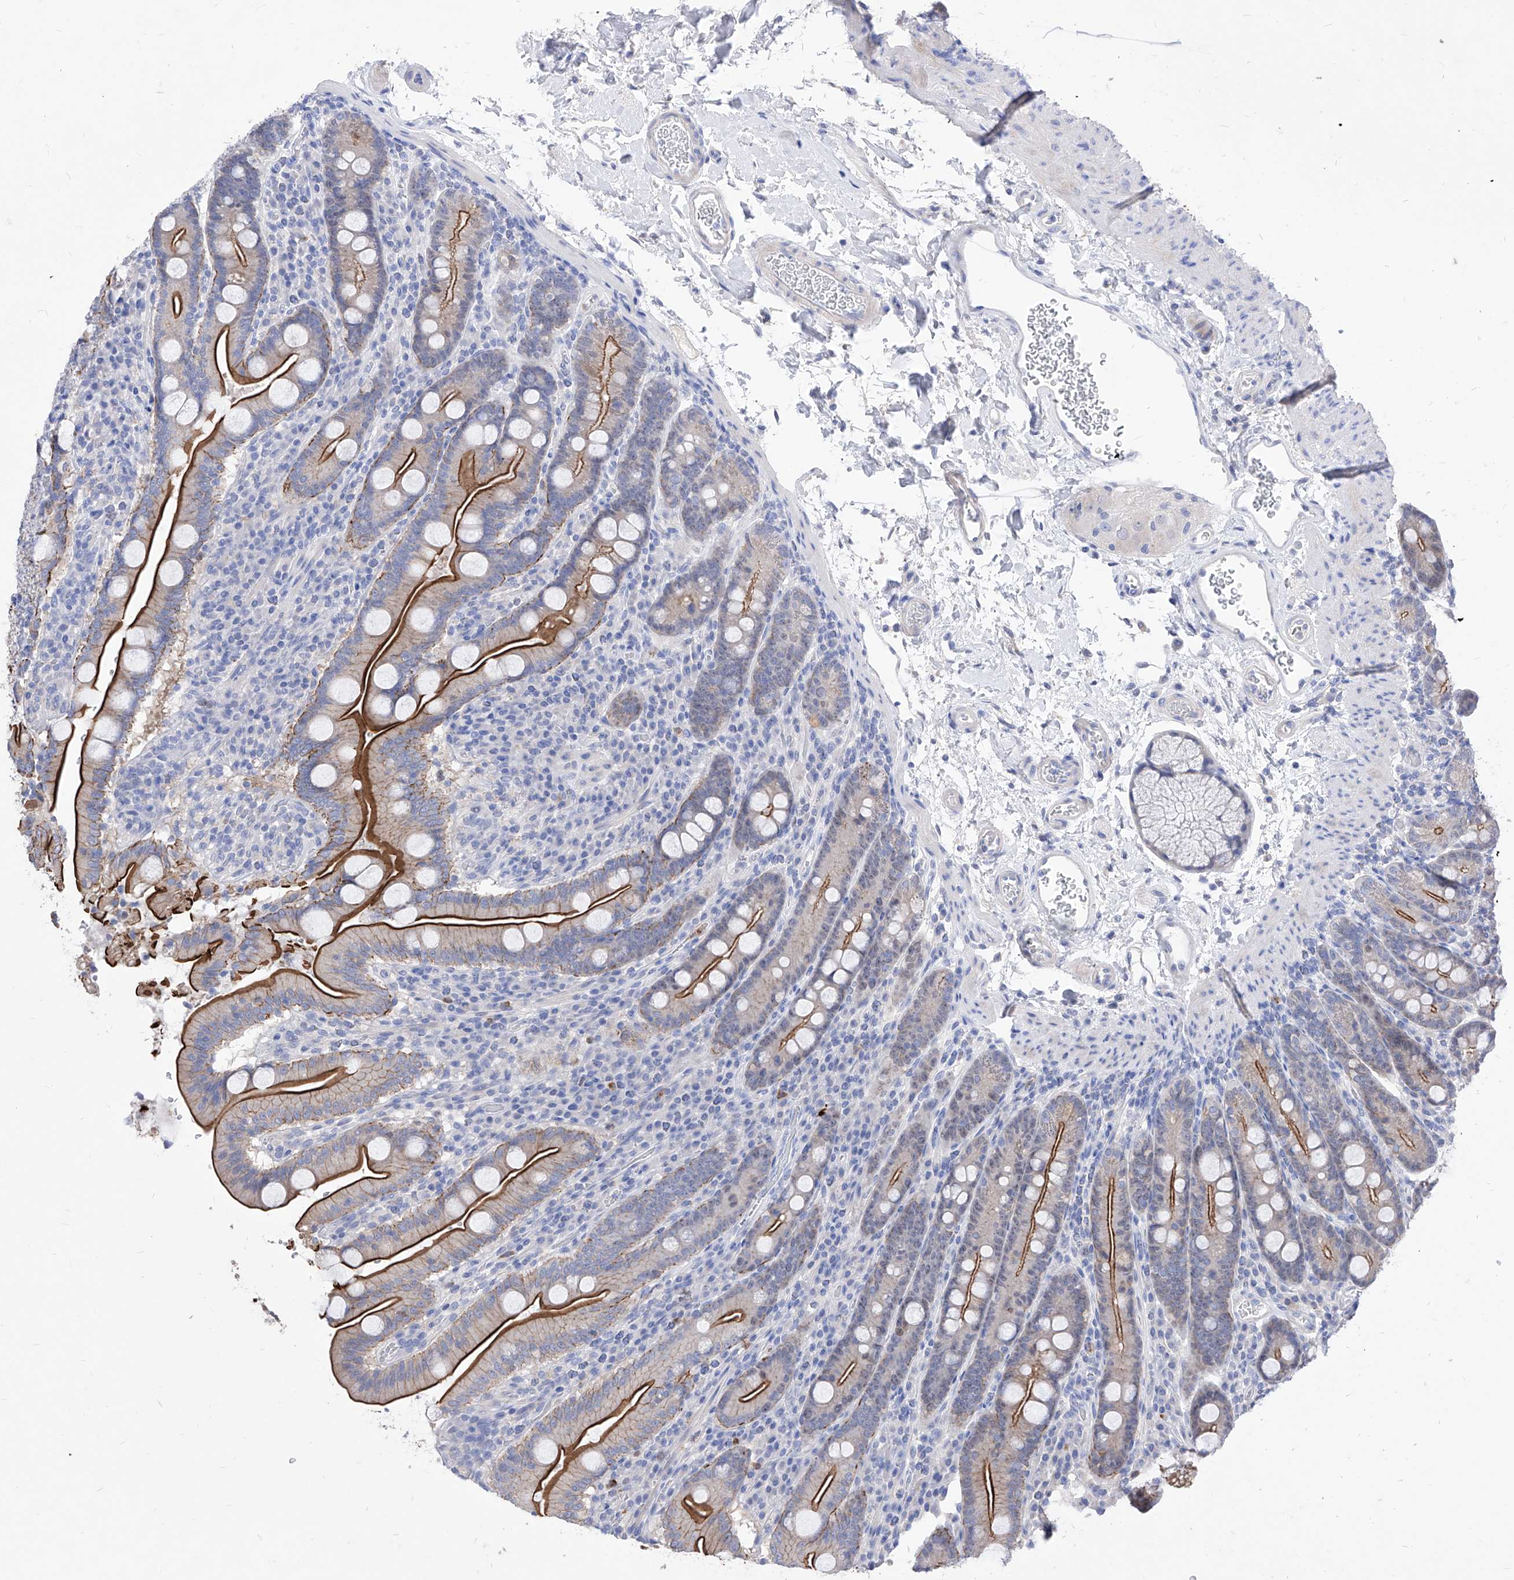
{"staining": {"intensity": "strong", "quantity": "25%-75%", "location": "cytoplasmic/membranous"}, "tissue": "duodenum", "cell_type": "Glandular cells", "image_type": "normal", "snomed": [{"axis": "morphology", "description": "Normal tissue, NOS"}, {"axis": "topography", "description": "Duodenum"}], "caption": "Immunohistochemical staining of normal human duodenum exhibits strong cytoplasmic/membranous protein staining in approximately 25%-75% of glandular cells. (Brightfield microscopy of DAB IHC at high magnification).", "gene": "VAX1", "patient": {"sex": "male", "age": 35}}